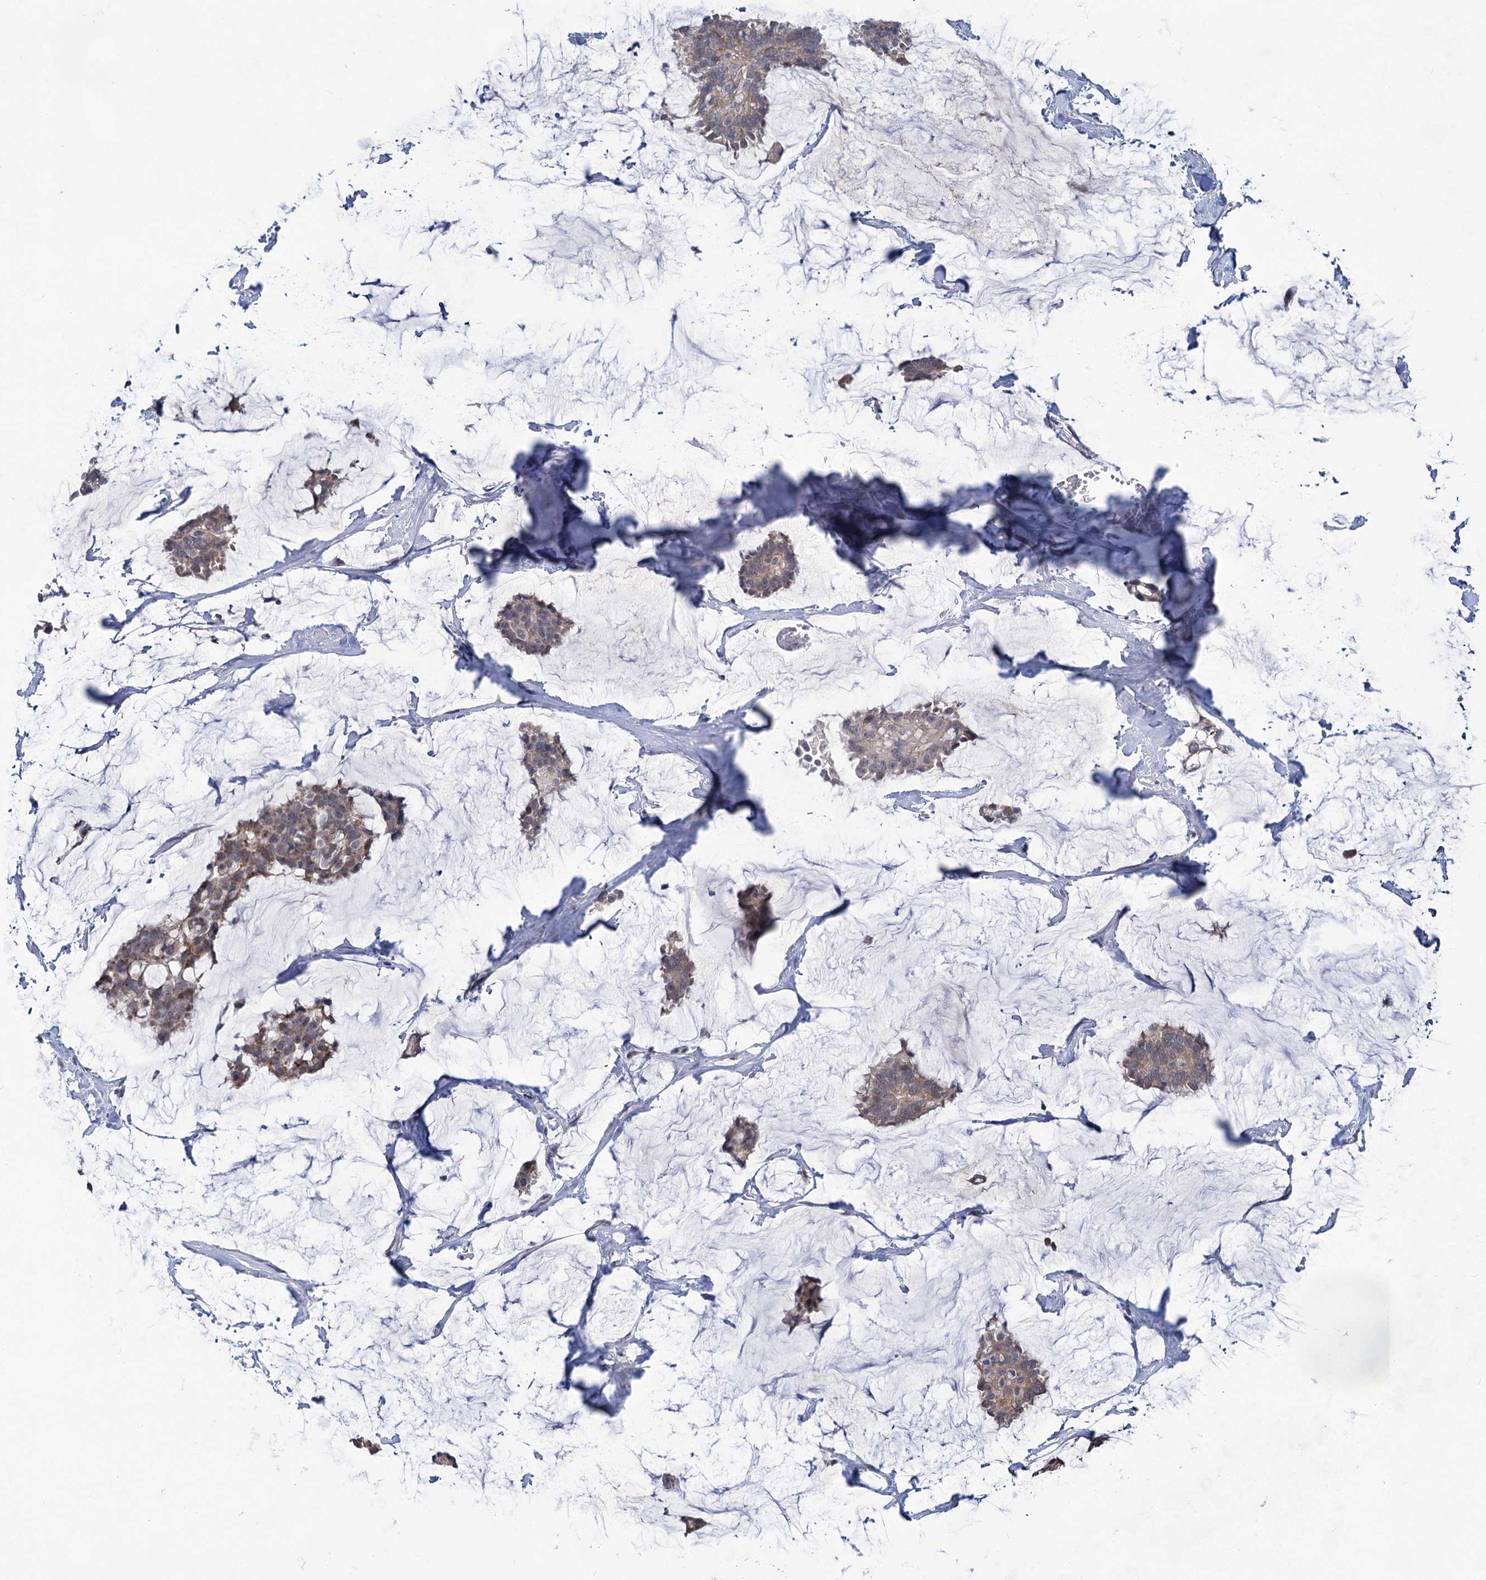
{"staining": {"intensity": "moderate", "quantity": "25%-75%", "location": "cytoplasmic/membranous"}, "tissue": "breast cancer", "cell_type": "Tumor cells", "image_type": "cancer", "snomed": [{"axis": "morphology", "description": "Duct carcinoma"}, {"axis": "topography", "description": "Breast"}], "caption": "Intraductal carcinoma (breast) stained with immunohistochemistry (IHC) demonstrates moderate cytoplasmic/membranous positivity in approximately 25%-75% of tumor cells.", "gene": "TTC17", "patient": {"sex": "female", "age": 93}}